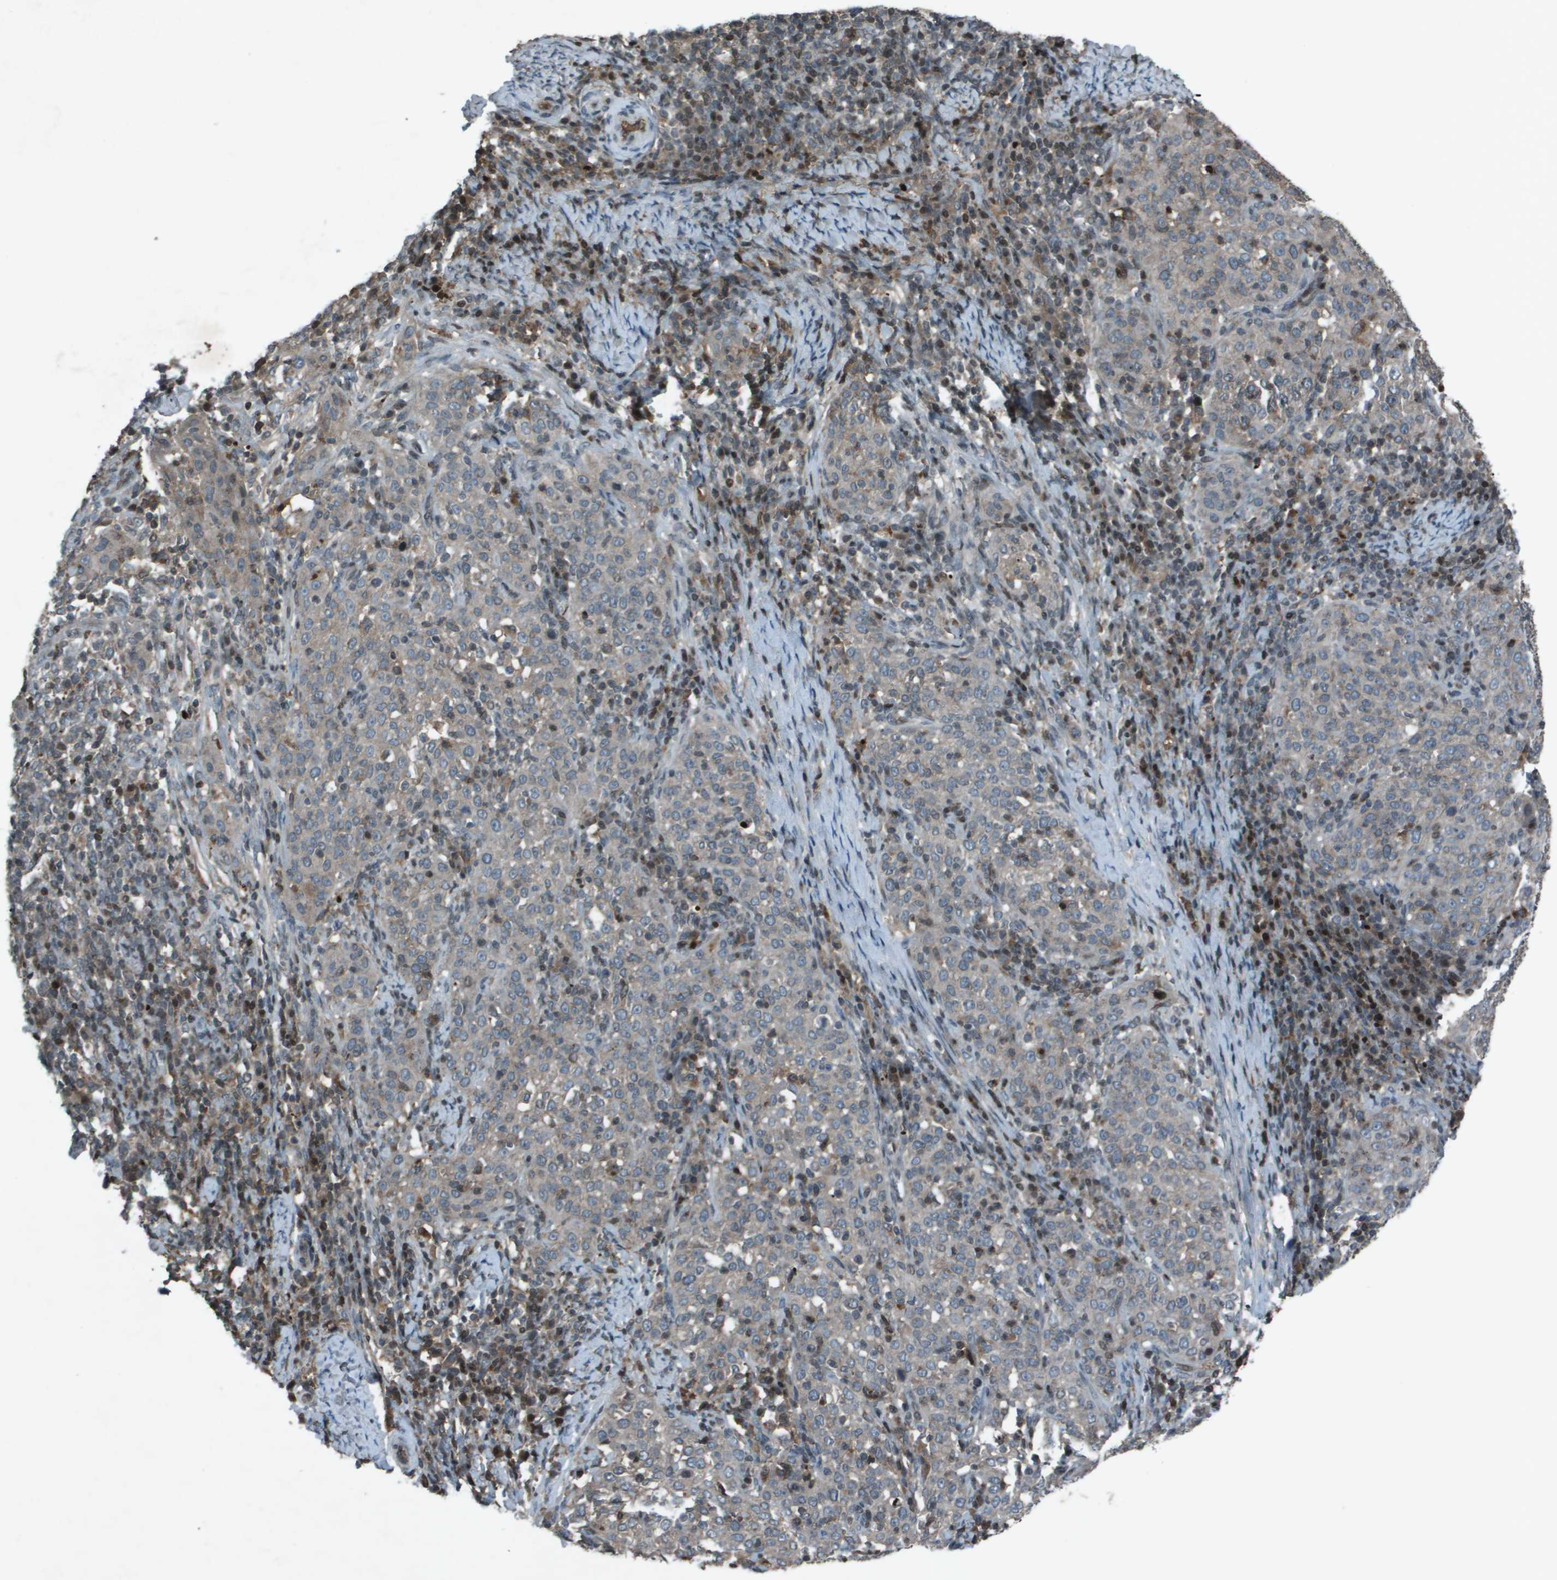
{"staining": {"intensity": "weak", "quantity": ">75%", "location": "cytoplasmic/membranous"}, "tissue": "cervical cancer", "cell_type": "Tumor cells", "image_type": "cancer", "snomed": [{"axis": "morphology", "description": "Squamous cell carcinoma, NOS"}, {"axis": "topography", "description": "Cervix"}], "caption": "Cervical cancer stained for a protein displays weak cytoplasmic/membranous positivity in tumor cells.", "gene": "CXCL12", "patient": {"sex": "female", "age": 51}}